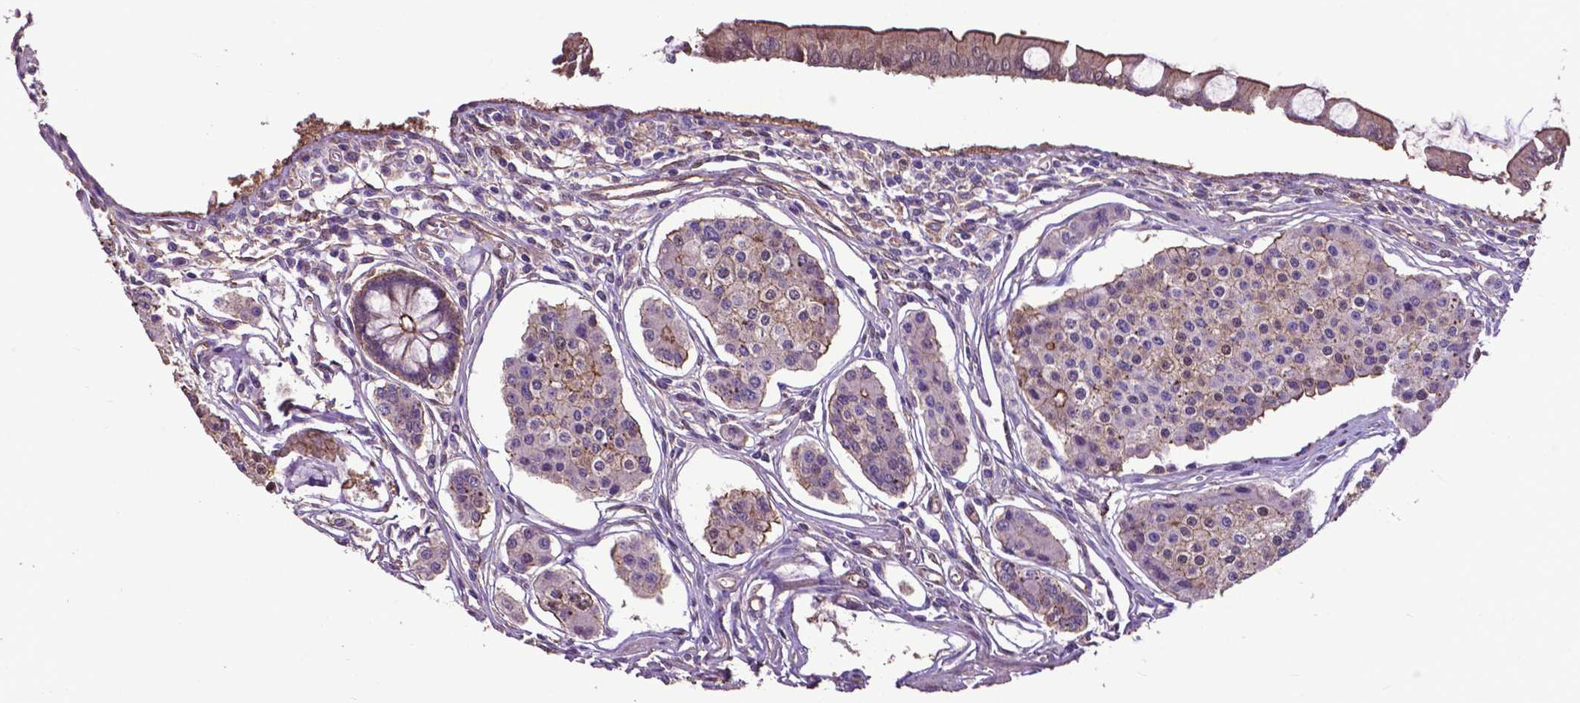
{"staining": {"intensity": "moderate", "quantity": "<25%", "location": "cytoplasmic/membranous"}, "tissue": "carcinoid", "cell_type": "Tumor cells", "image_type": "cancer", "snomed": [{"axis": "morphology", "description": "Carcinoid, malignant, NOS"}, {"axis": "topography", "description": "Small intestine"}], "caption": "A histopathology image showing moderate cytoplasmic/membranous expression in about <25% of tumor cells in malignant carcinoid, as visualized by brown immunohistochemical staining.", "gene": "PDLIM1", "patient": {"sex": "female", "age": 65}}